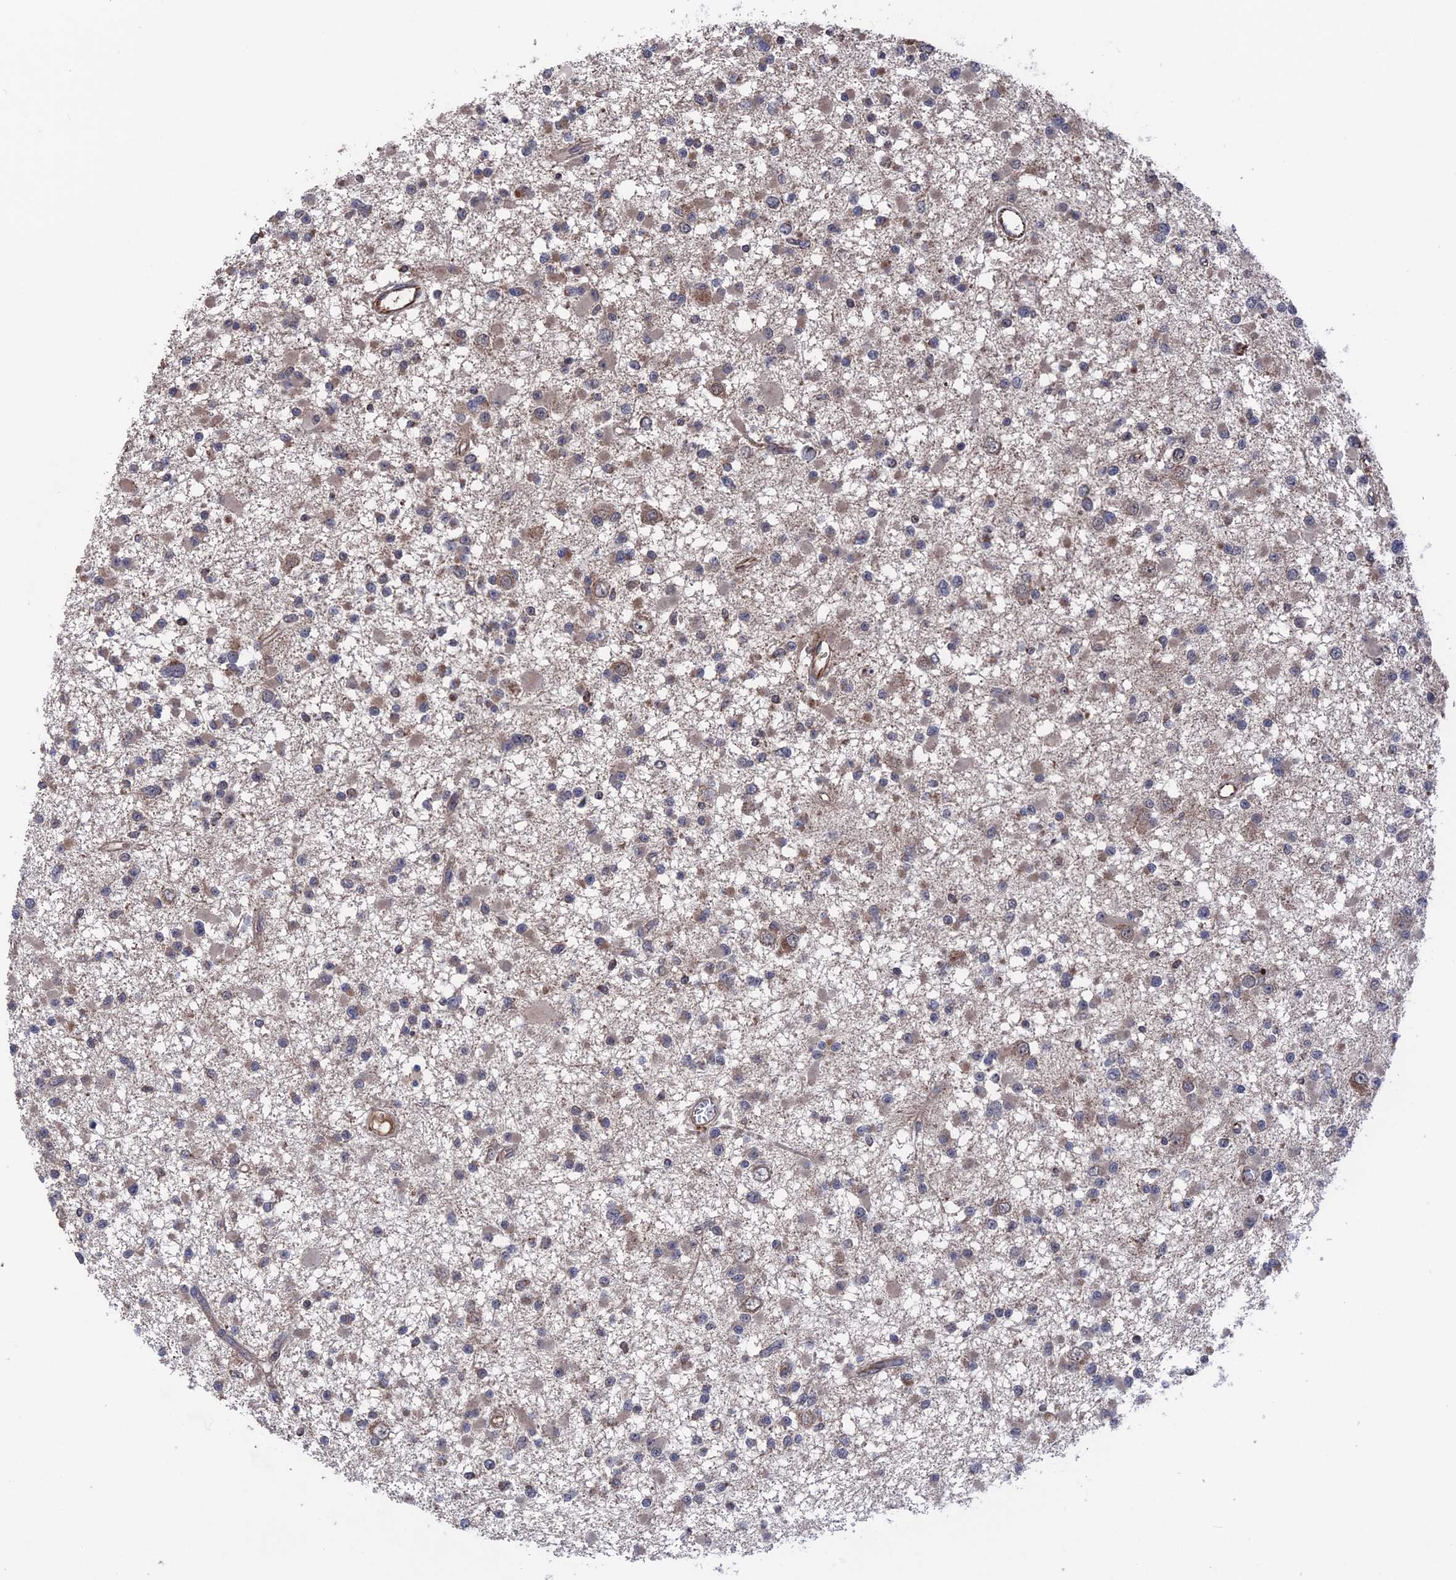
{"staining": {"intensity": "weak", "quantity": "<25%", "location": "cytoplasmic/membranous"}, "tissue": "glioma", "cell_type": "Tumor cells", "image_type": "cancer", "snomed": [{"axis": "morphology", "description": "Glioma, malignant, Low grade"}, {"axis": "topography", "description": "Brain"}], "caption": "Immunohistochemistry image of human malignant glioma (low-grade) stained for a protein (brown), which displays no positivity in tumor cells.", "gene": "PLA2G15", "patient": {"sex": "female", "age": 22}}